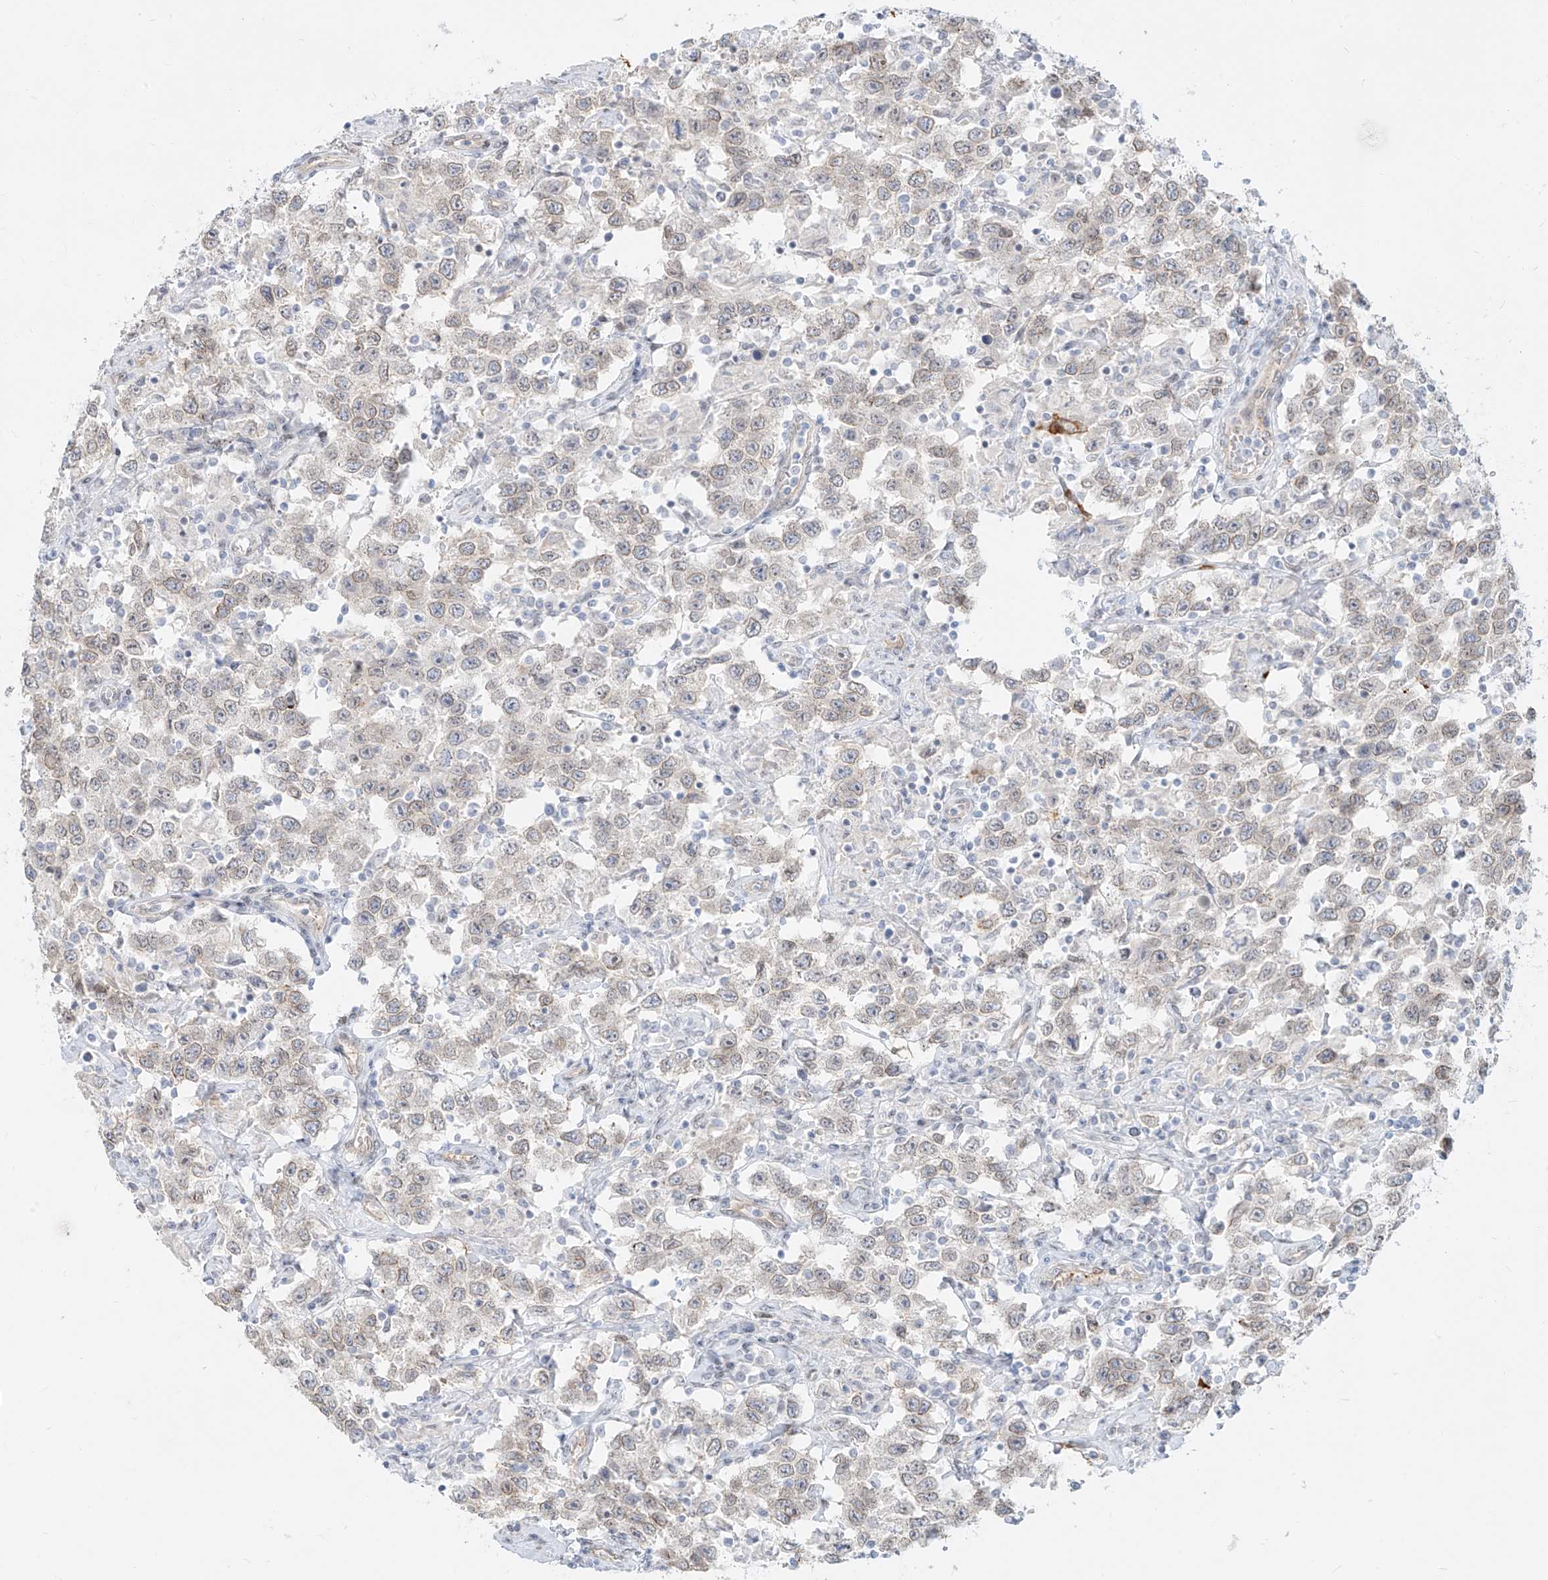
{"staining": {"intensity": "weak", "quantity": "25%-75%", "location": "cytoplasmic/membranous"}, "tissue": "testis cancer", "cell_type": "Tumor cells", "image_type": "cancer", "snomed": [{"axis": "morphology", "description": "Seminoma, NOS"}, {"axis": "topography", "description": "Testis"}], "caption": "This photomicrograph exhibits immunohistochemistry staining of testis cancer, with low weak cytoplasmic/membranous staining in approximately 25%-75% of tumor cells.", "gene": "NHSL1", "patient": {"sex": "male", "age": 41}}